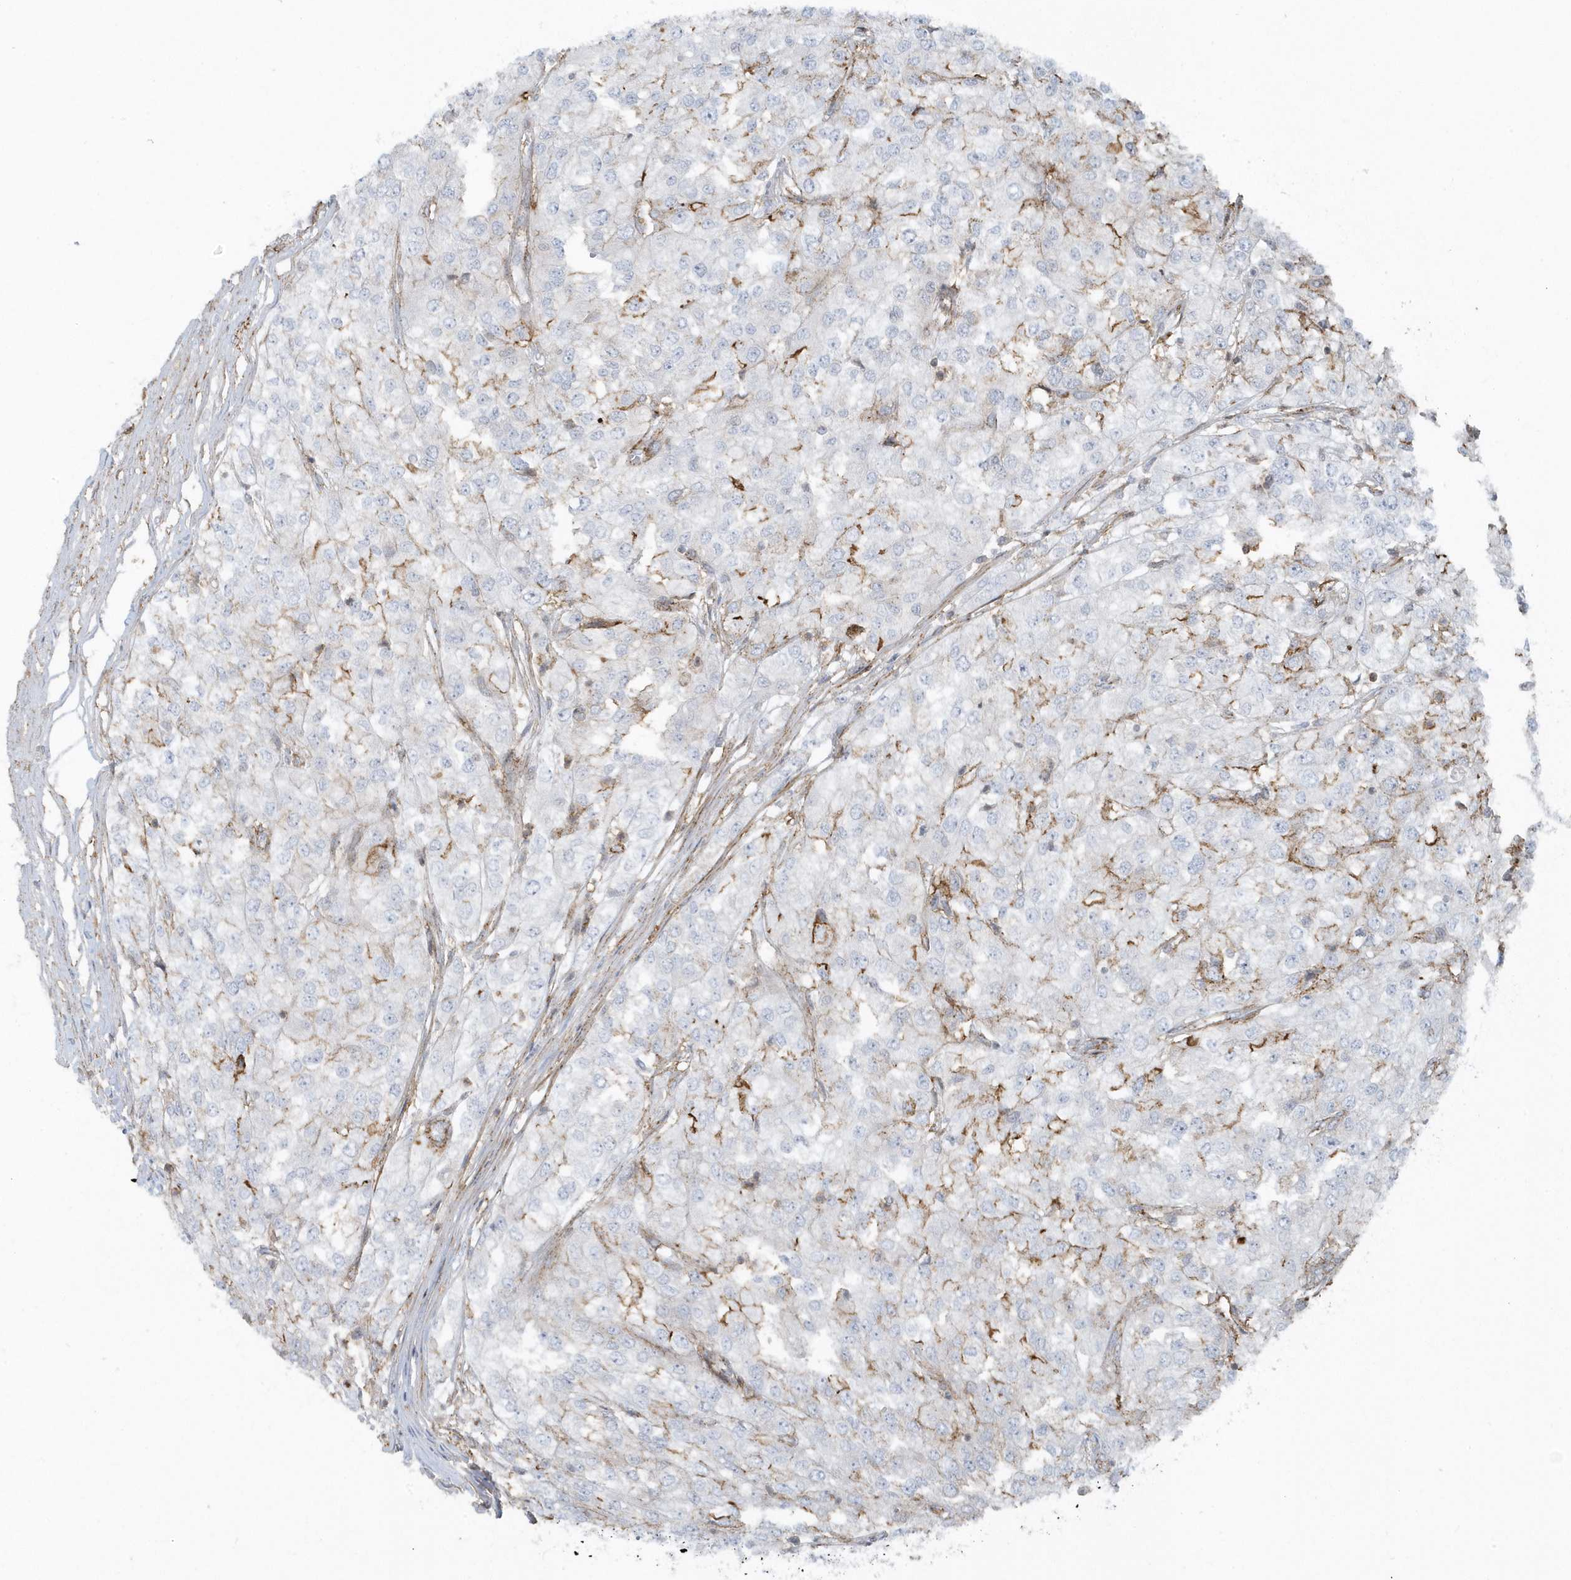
{"staining": {"intensity": "negative", "quantity": "none", "location": "none"}, "tissue": "renal cancer", "cell_type": "Tumor cells", "image_type": "cancer", "snomed": [{"axis": "morphology", "description": "Adenocarcinoma, NOS"}, {"axis": "topography", "description": "Kidney"}], "caption": "Immunohistochemistry image of neoplastic tissue: human renal cancer (adenocarcinoma) stained with DAB (3,3'-diaminobenzidine) reveals no significant protein positivity in tumor cells.", "gene": "CACNB2", "patient": {"sex": "female", "age": 54}}